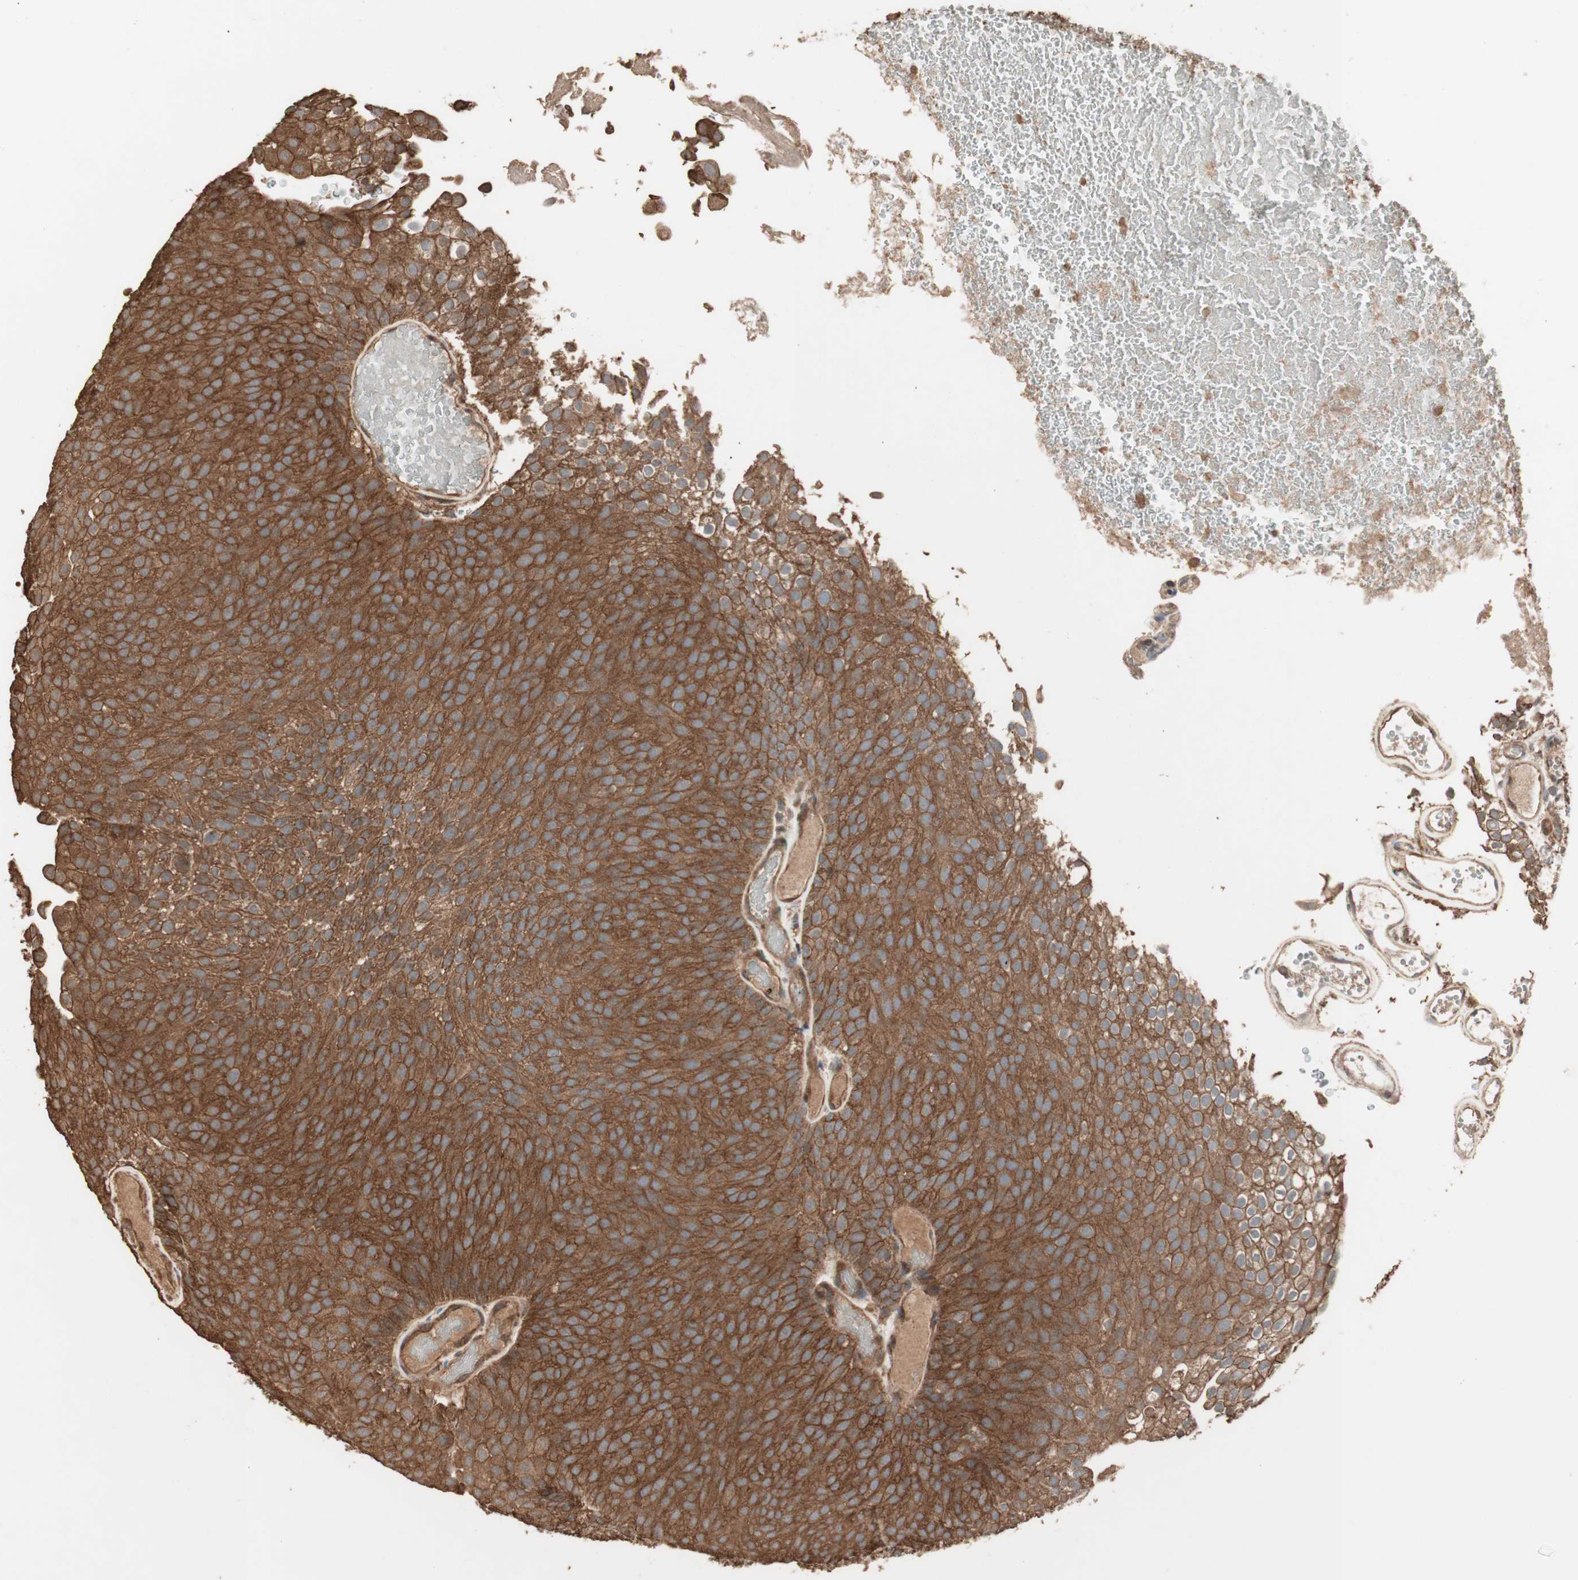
{"staining": {"intensity": "strong", "quantity": ">75%", "location": "cytoplasmic/membranous"}, "tissue": "urothelial cancer", "cell_type": "Tumor cells", "image_type": "cancer", "snomed": [{"axis": "morphology", "description": "Urothelial carcinoma, Low grade"}, {"axis": "topography", "description": "Urinary bladder"}], "caption": "IHC (DAB) staining of urothelial carcinoma (low-grade) displays strong cytoplasmic/membranous protein expression in approximately >75% of tumor cells.", "gene": "USP20", "patient": {"sex": "male", "age": 78}}